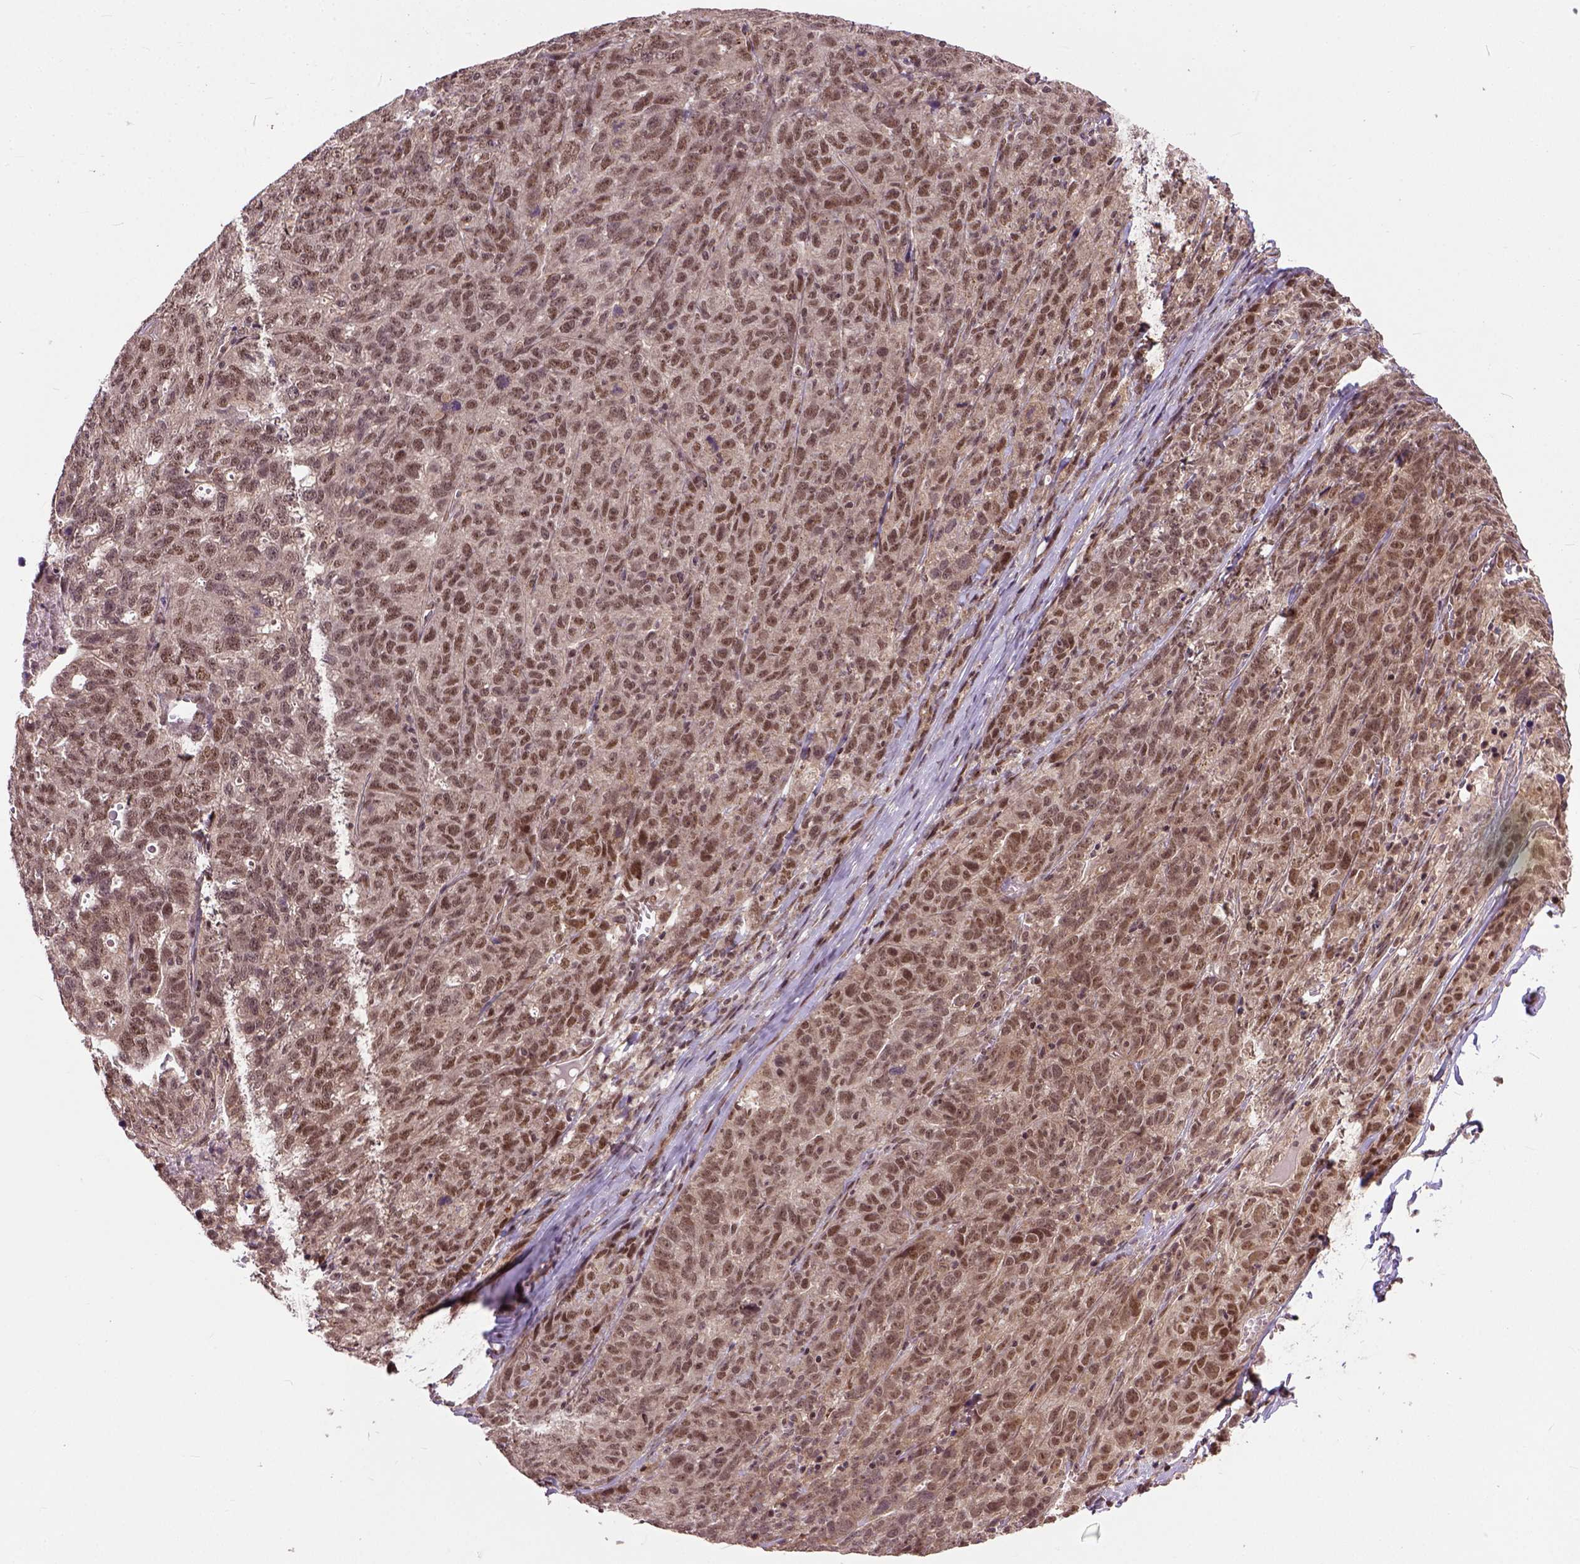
{"staining": {"intensity": "moderate", "quantity": ">75%", "location": "nuclear"}, "tissue": "ovarian cancer", "cell_type": "Tumor cells", "image_type": "cancer", "snomed": [{"axis": "morphology", "description": "Cystadenocarcinoma, serous, NOS"}, {"axis": "topography", "description": "Ovary"}], "caption": "A brown stain shows moderate nuclear positivity of a protein in human ovarian cancer tumor cells.", "gene": "ZNF630", "patient": {"sex": "female", "age": 71}}